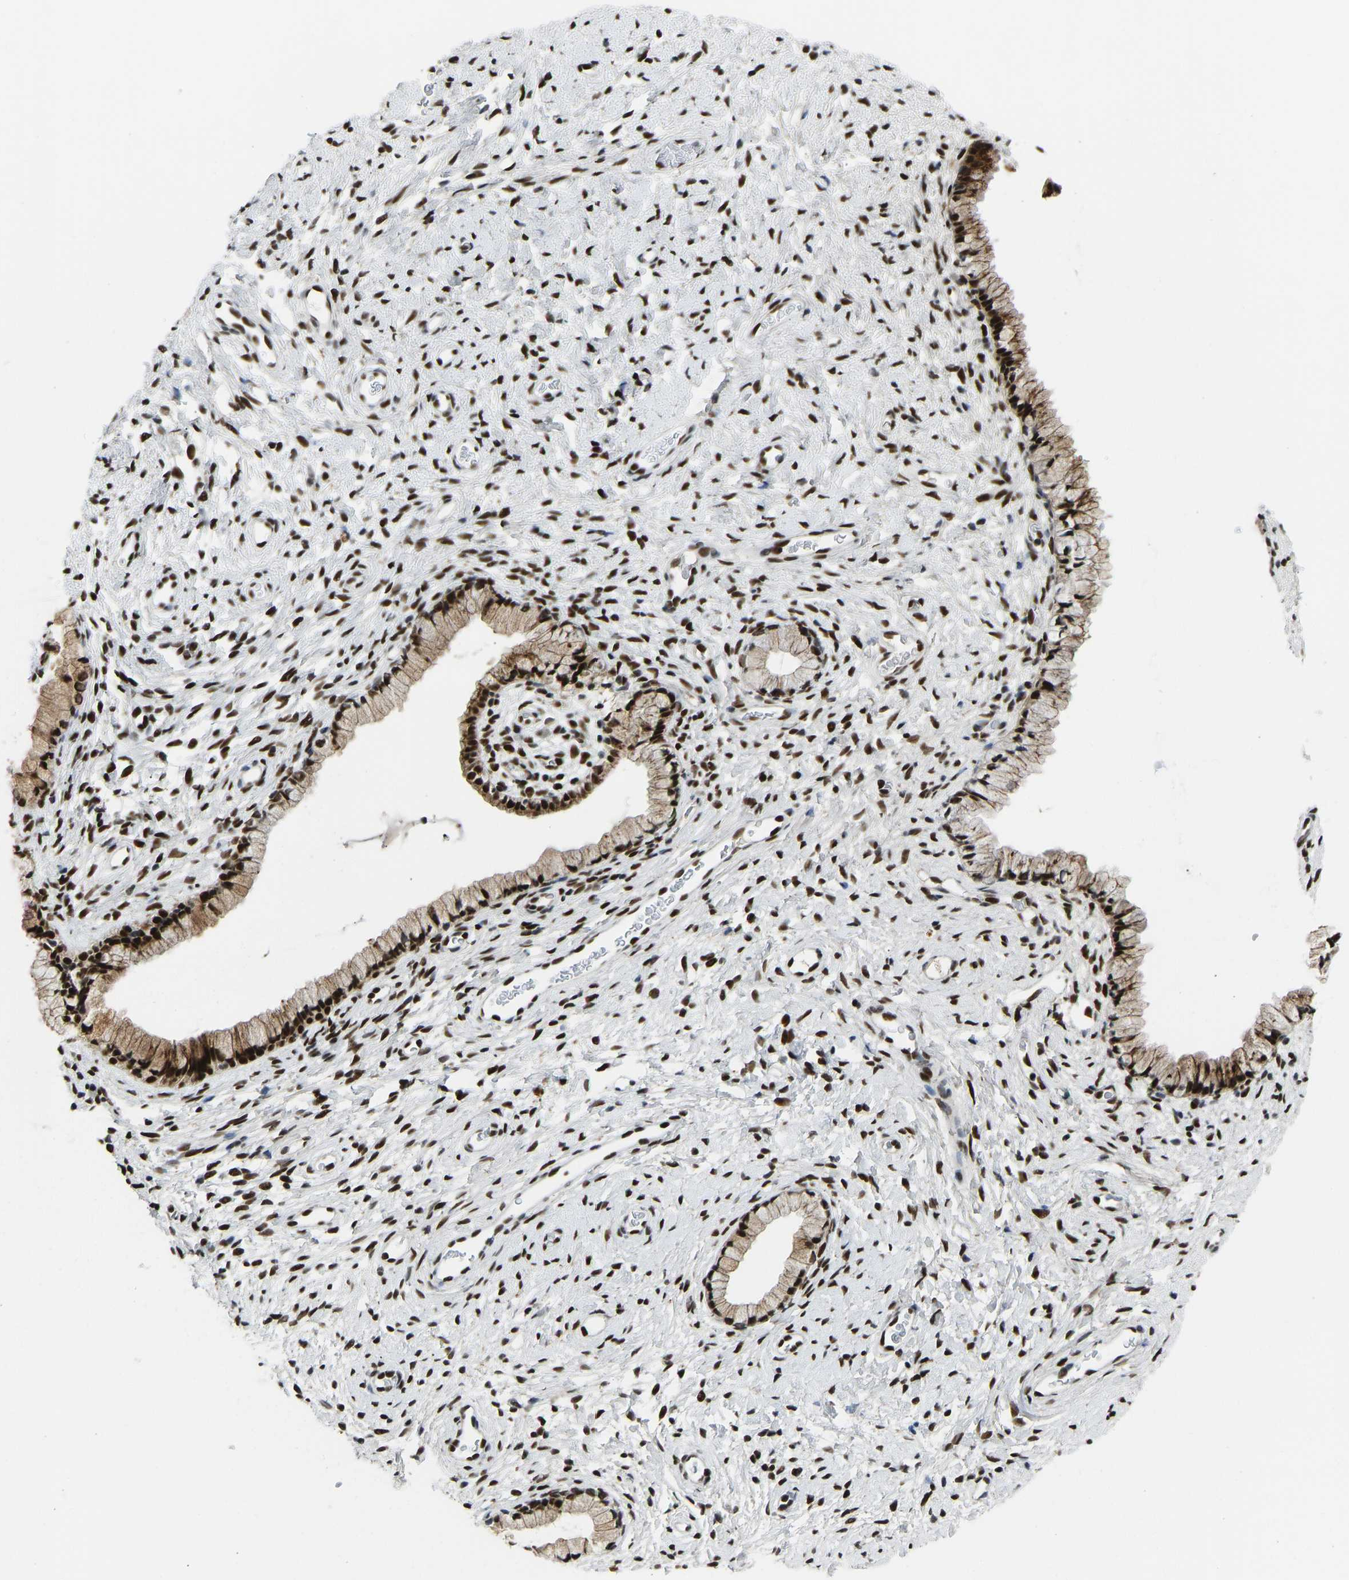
{"staining": {"intensity": "strong", "quantity": ">75%", "location": "cytoplasmic/membranous,nuclear"}, "tissue": "cervix", "cell_type": "Glandular cells", "image_type": "normal", "snomed": [{"axis": "morphology", "description": "Normal tissue, NOS"}, {"axis": "topography", "description": "Cervix"}], "caption": "High-power microscopy captured an immunohistochemistry (IHC) micrograph of unremarkable cervix, revealing strong cytoplasmic/membranous,nuclear staining in about >75% of glandular cells. (IHC, brightfield microscopy, high magnification).", "gene": "FOXK1", "patient": {"sex": "female", "age": 72}}